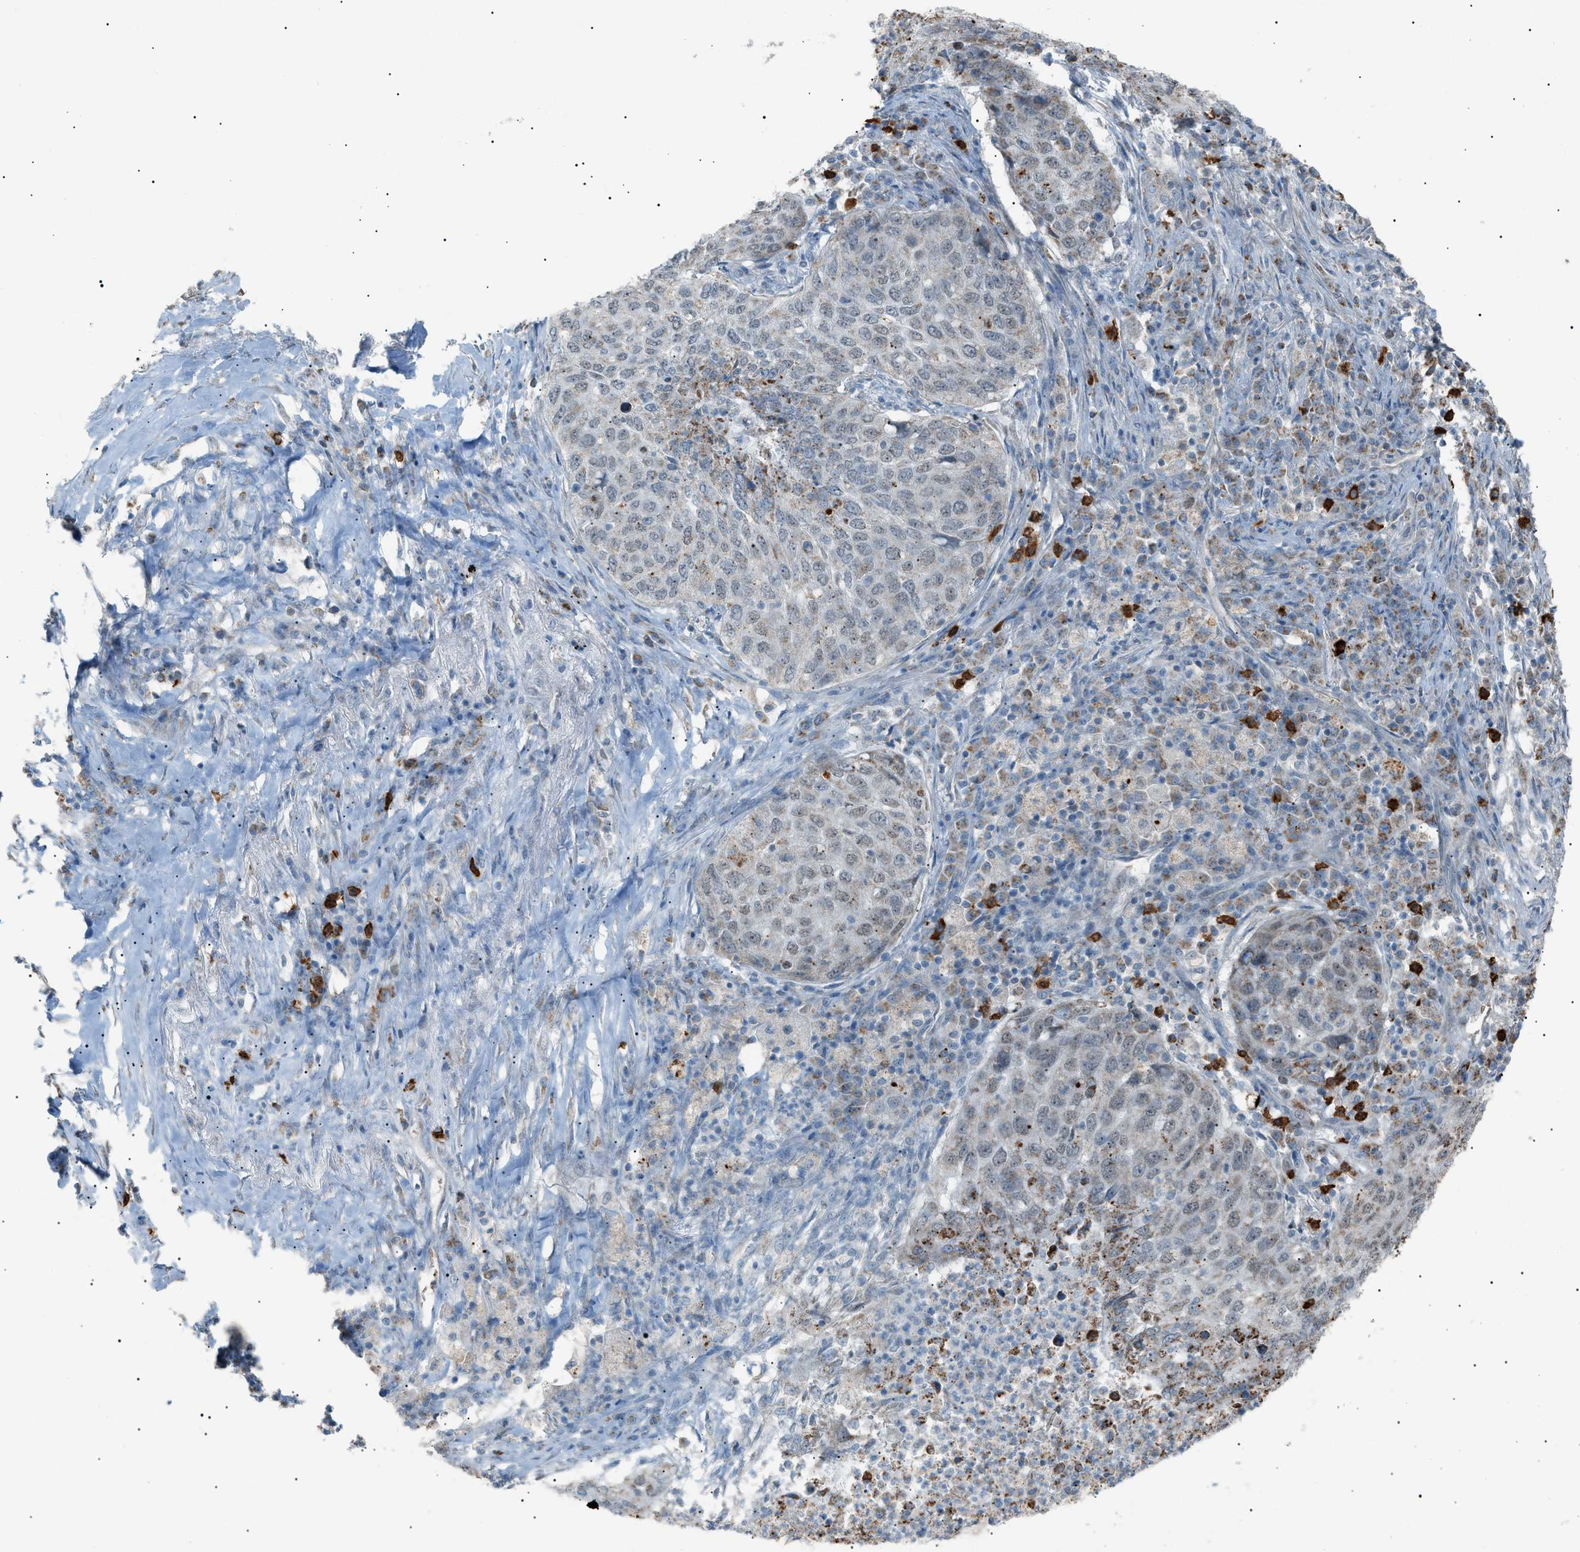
{"staining": {"intensity": "weak", "quantity": "25%-75%", "location": "nuclear"}, "tissue": "lung cancer", "cell_type": "Tumor cells", "image_type": "cancer", "snomed": [{"axis": "morphology", "description": "Squamous cell carcinoma, NOS"}, {"axis": "topography", "description": "Lung"}], "caption": "IHC (DAB) staining of human lung cancer (squamous cell carcinoma) reveals weak nuclear protein expression in approximately 25%-75% of tumor cells.", "gene": "ZNF516", "patient": {"sex": "female", "age": 63}}